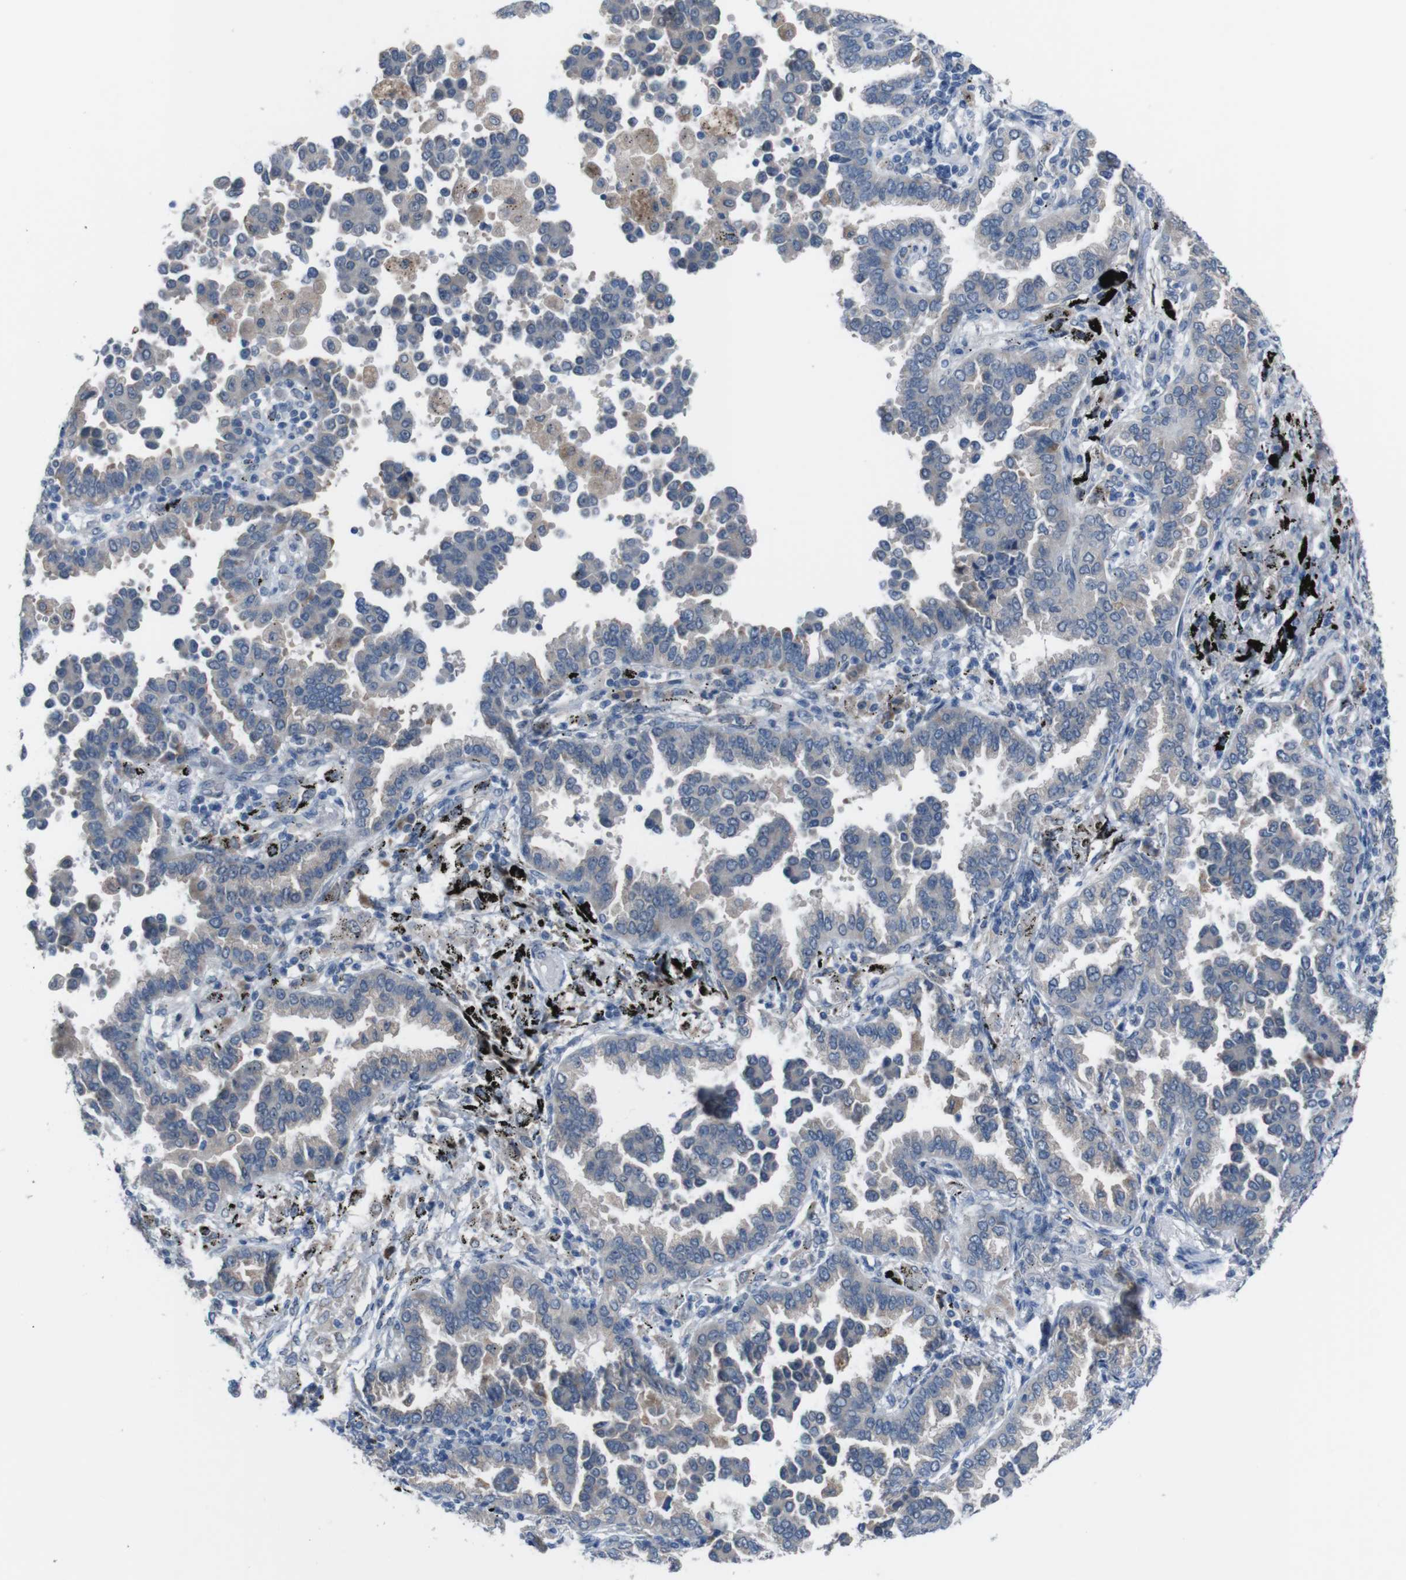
{"staining": {"intensity": "weak", "quantity": "<25%", "location": "cytoplasmic/membranous"}, "tissue": "lung cancer", "cell_type": "Tumor cells", "image_type": "cancer", "snomed": [{"axis": "morphology", "description": "Normal tissue, NOS"}, {"axis": "morphology", "description": "Adenocarcinoma, NOS"}, {"axis": "topography", "description": "Lung"}], "caption": "The image reveals no significant positivity in tumor cells of lung adenocarcinoma.", "gene": "CDH22", "patient": {"sex": "male", "age": 59}}